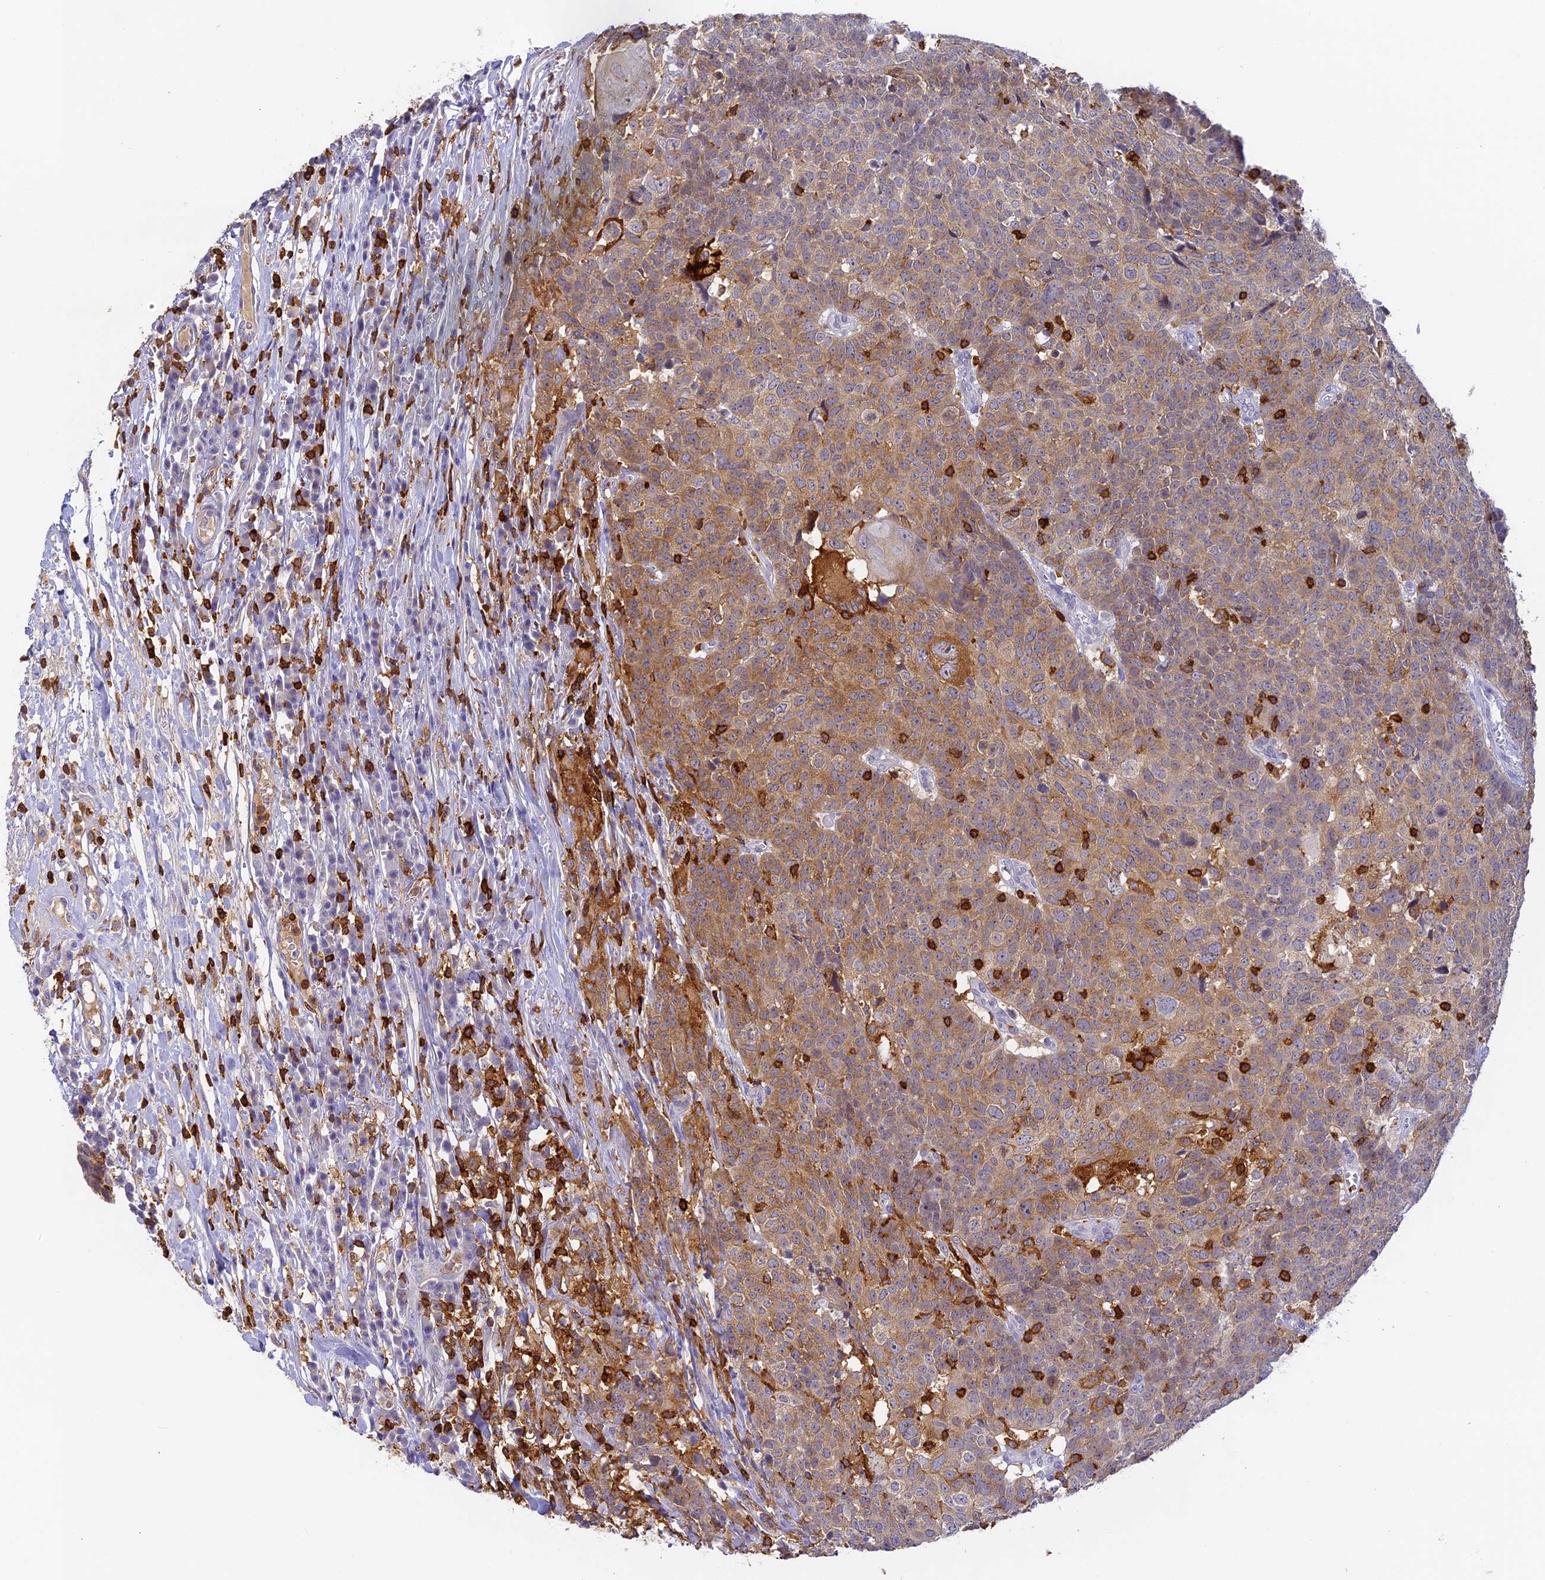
{"staining": {"intensity": "moderate", "quantity": ">75%", "location": "cytoplasmic/membranous"}, "tissue": "head and neck cancer", "cell_type": "Tumor cells", "image_type": "cancer", "snomed": [{"axis": "morphology", "description": "Squamous cell carcinoma, NOS"}, {"axis": "topography", "description": "Head-Neck"}], "caption": "The image demonstrates a brown stain indicating the presence of a protein in the cytoplasmic/membranous of tumor cells in head and neck cancer. (Stains: DAB (3,3'-diaminobenzidine) in brown, nuclei in blue, Microscopy: brightfield microscopy at high magnification).", "gene": "FYB1", "patient": {"sex": "male", "age": 66}}